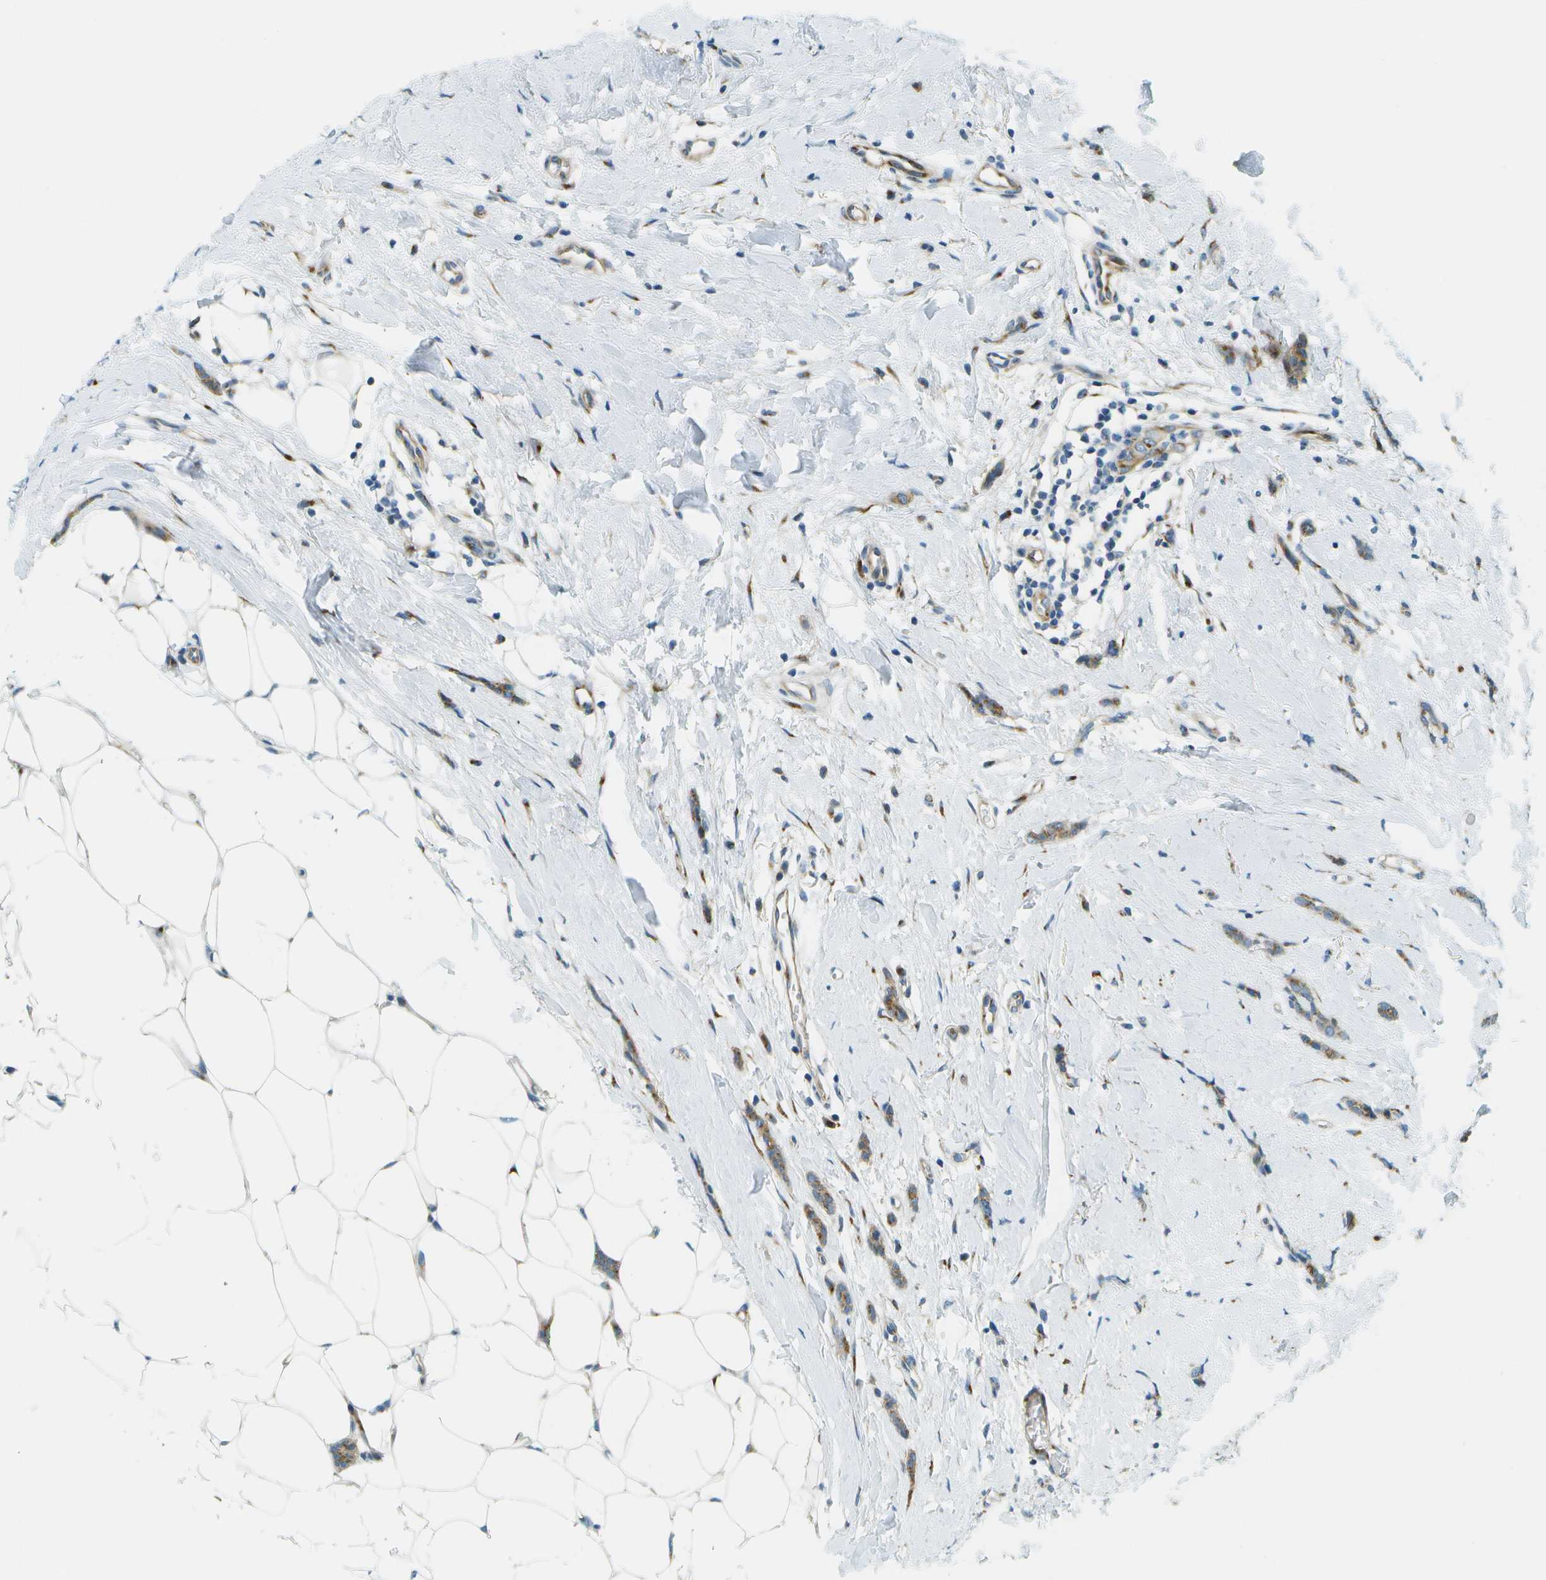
{"staining": {"intensity": "moderate", "quantity": ">75%", "location": "cytoplasmic/membranous"}, "tissue": "breast cancer", "cell_type": "Tumor cells", "image_type": "cancer", "snomed": [{"axis": "morphology", "description": "Lobular carcinoma"}, {"axis": "topography", "description": "Skin"}, {"axis": "topography", "description": "Breast"}], "caption": "Immunohistochemical staining of human breast cancer (lobular carcinoma) demonstrates medium levels of moderate cytoplasmic/membranous staining in approximately >75% of tumor cells.", "gene": "ACBD3", "patient": {"sex": "female", "age": 46}}